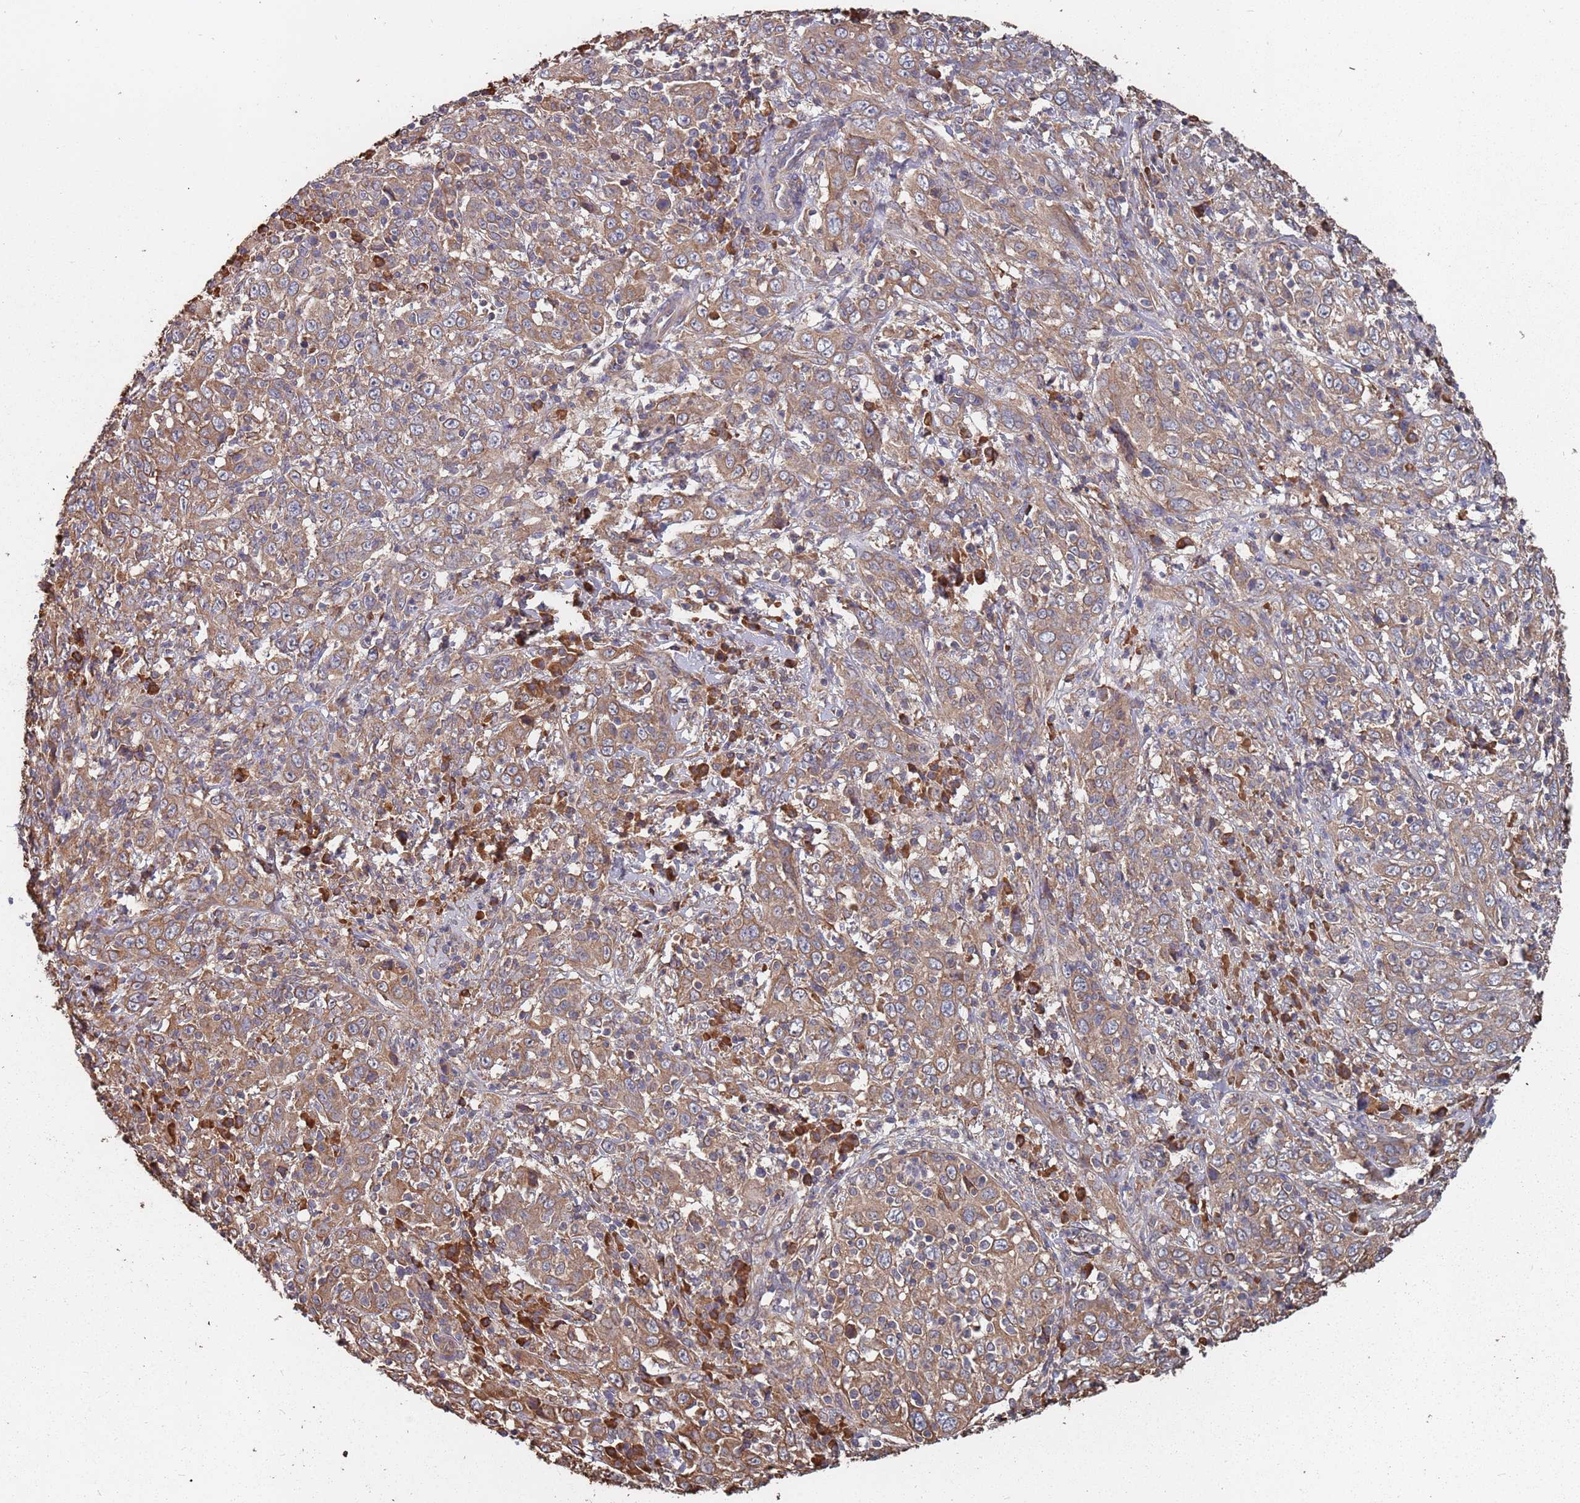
{"staining": {"intensity": "moderate", "quantity": ">75%", "location": "cytoplasmic/membranous"}, "tissue": "cervical cancer", "cell_type": "Tumor cells", "image_type": "cancer", "snomed": [{"axis": "morphology", "description": "Squamous cell carcinoma, NOS"}, {"axis": "topography", "description": "Cervix"}], "caption": "Tumor cells exhibit medium levels of moderate cytoplasmic/membranous positivity in approximately >75% of cells in human squamous cell carcinoma (cervical).", "gene": "ATG5", "patient": {"sex": "female", "age": 46}}